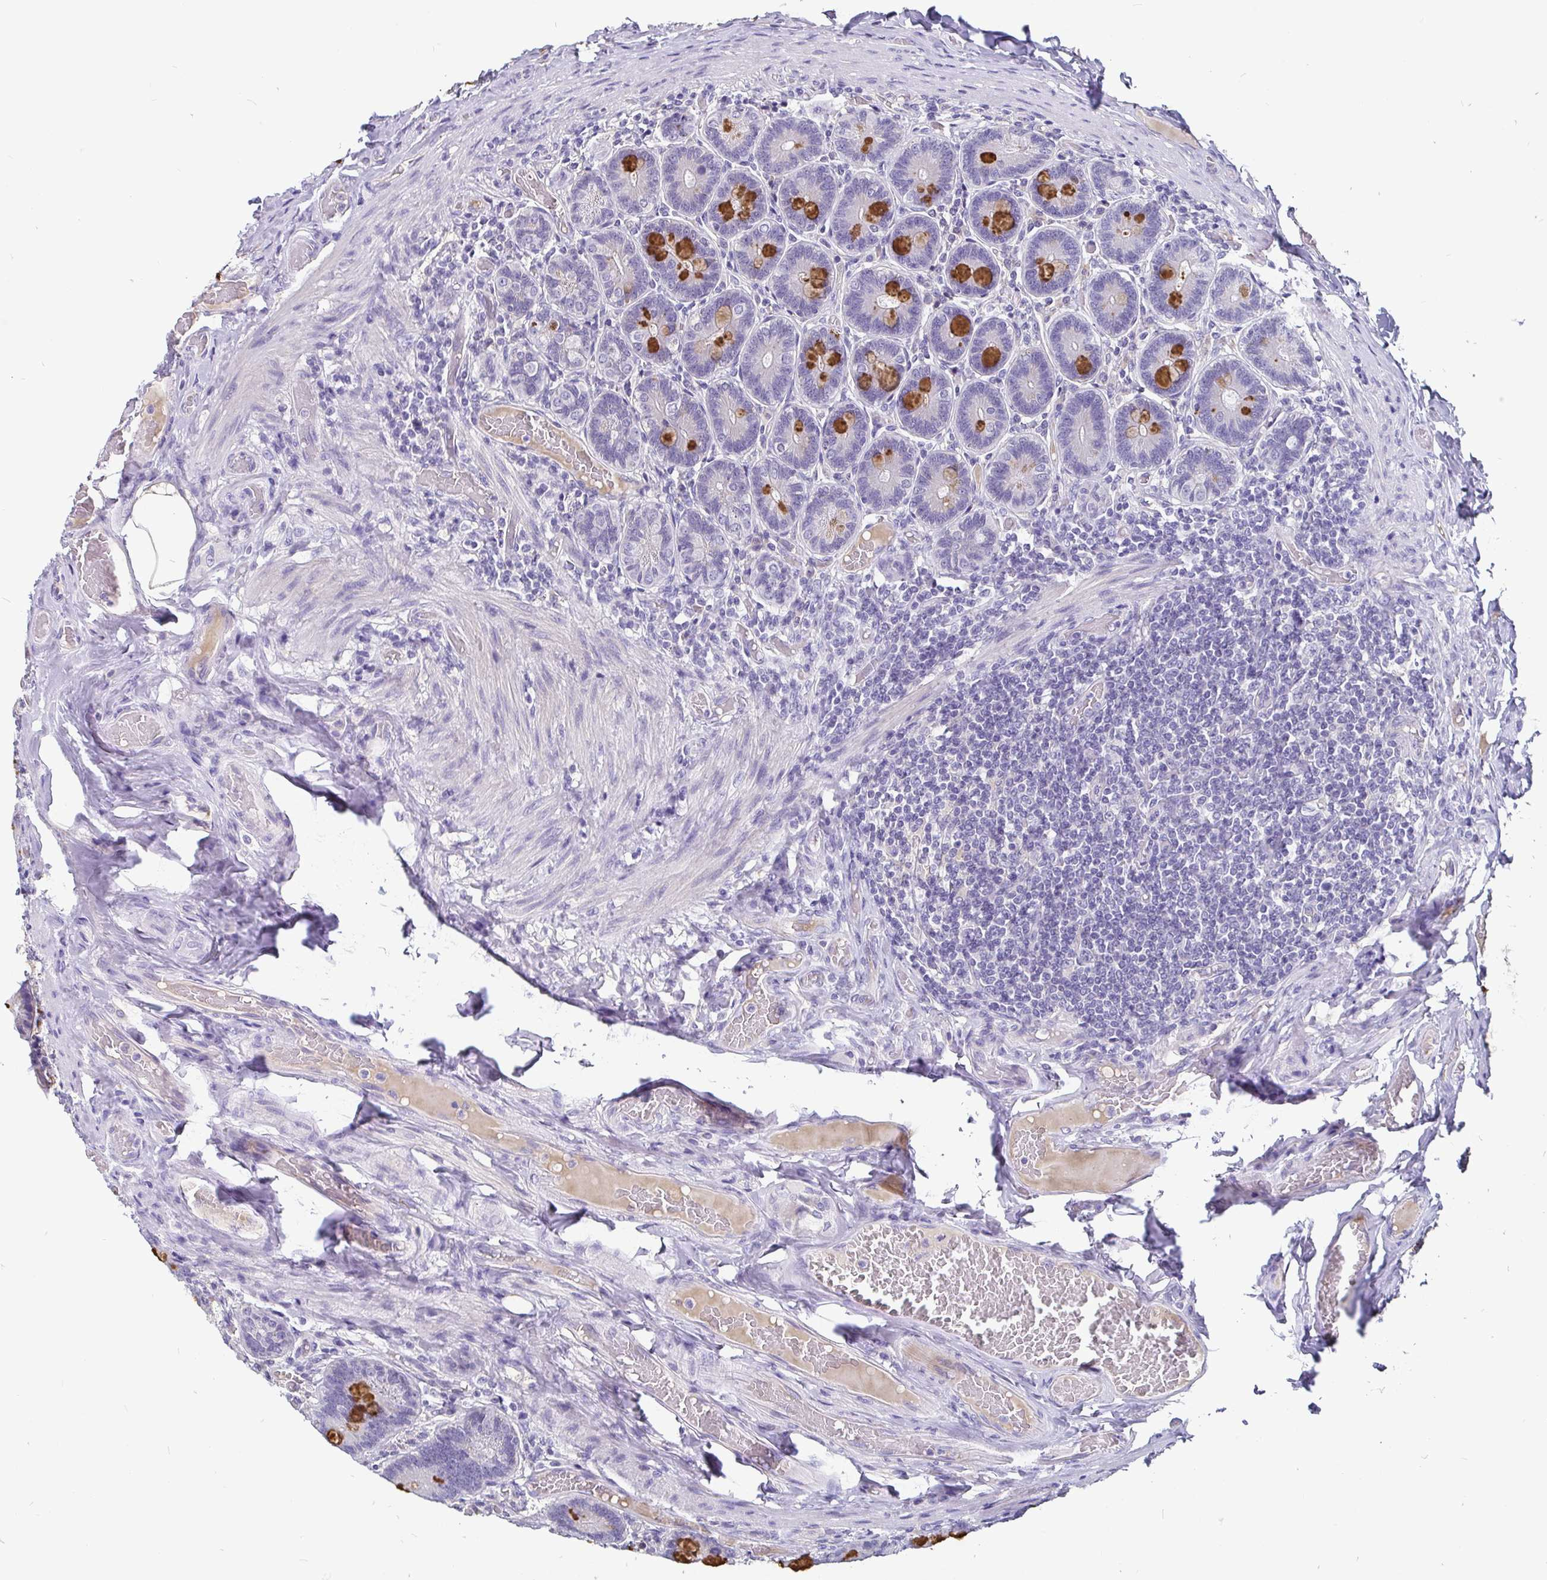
{"staining": {"intensity": "strong", "quantity": "25%-75%", "location": "cytoplasmic/membranous"}, "tissue": "duodenum", "cell_type": "Glandular cells", "image_type": "normal", "snomed": [{"axis": "morphology", "description": "Normal tissue, NOS"}, {"axis": "topography", "description": "Duodenum"}], "caption": "Protein staining displays strong cytoplasmic/membranous staining in approximately 25%-75% of glandular cells in benign duodenum.", "gene": "ADAMTS6", "patient": {"sex": "female", "age": 62}}